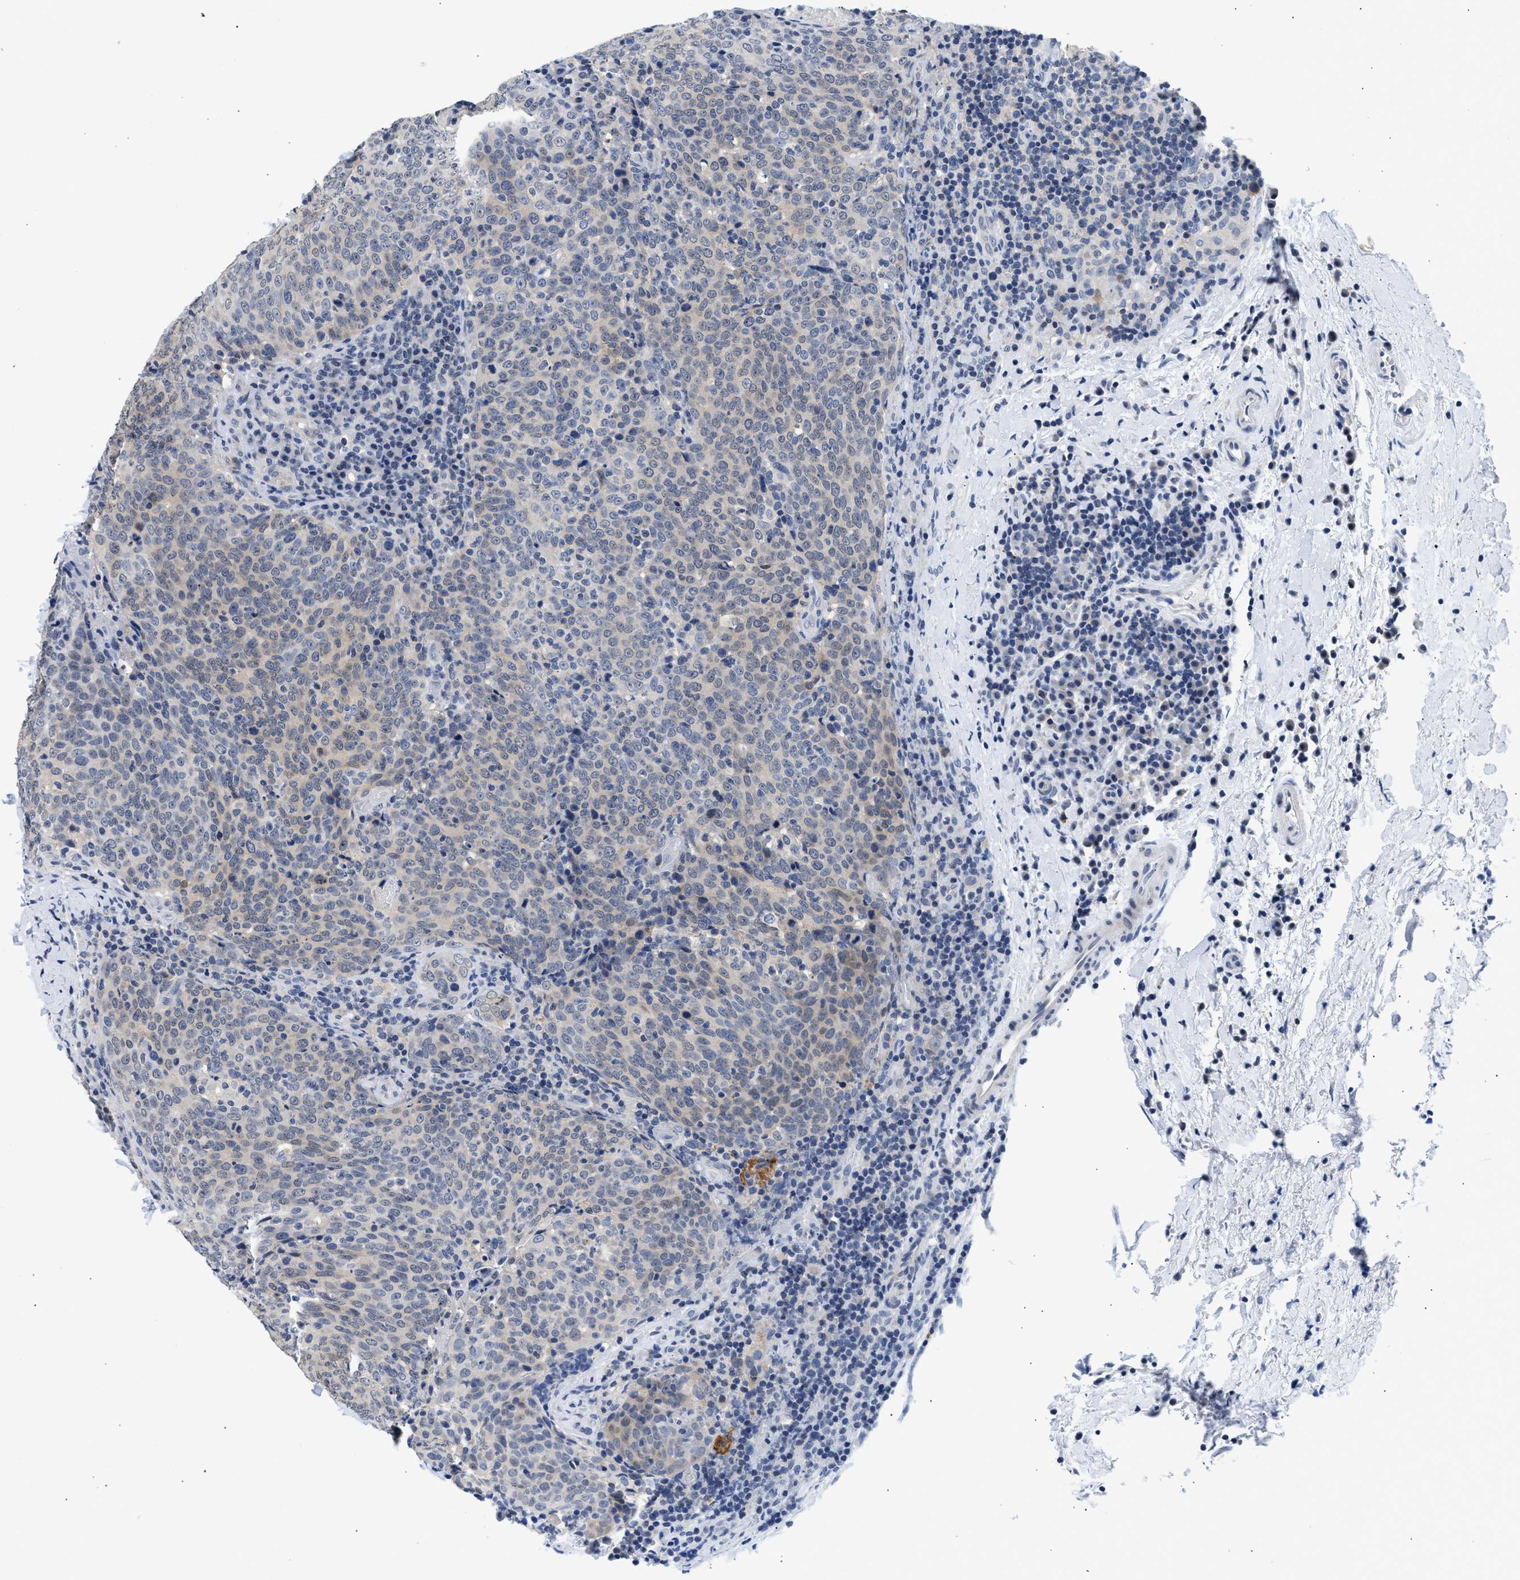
{"staining": {"intensity": "negative", "quantity": "none", "location": "none"}, "tissue": "head and neck cancer", "cell_type": "Tumor cells", "image_type": "cancer", "snomed": [{"axis": "morphology", "description": "Squamous cell carcinoma, NOS"}, {"axis": "morphology", "description": "Squamous cell carcinoma, metastatic, NOS"}, {"axis": "topography", "description": "Lymph node"}, {"axis": "topography", "description": "Head-Neck"}], "caption": "Immunohistochemistry of human head and neck metastatic squamous cell carcinoma demonstrates no expression in tumor cells. (Immunohistochemistry (ihc), brightfield microscopy, high magnification).", "gene": "PPM1L", "patient": {"sex": "male", "age": 62}}